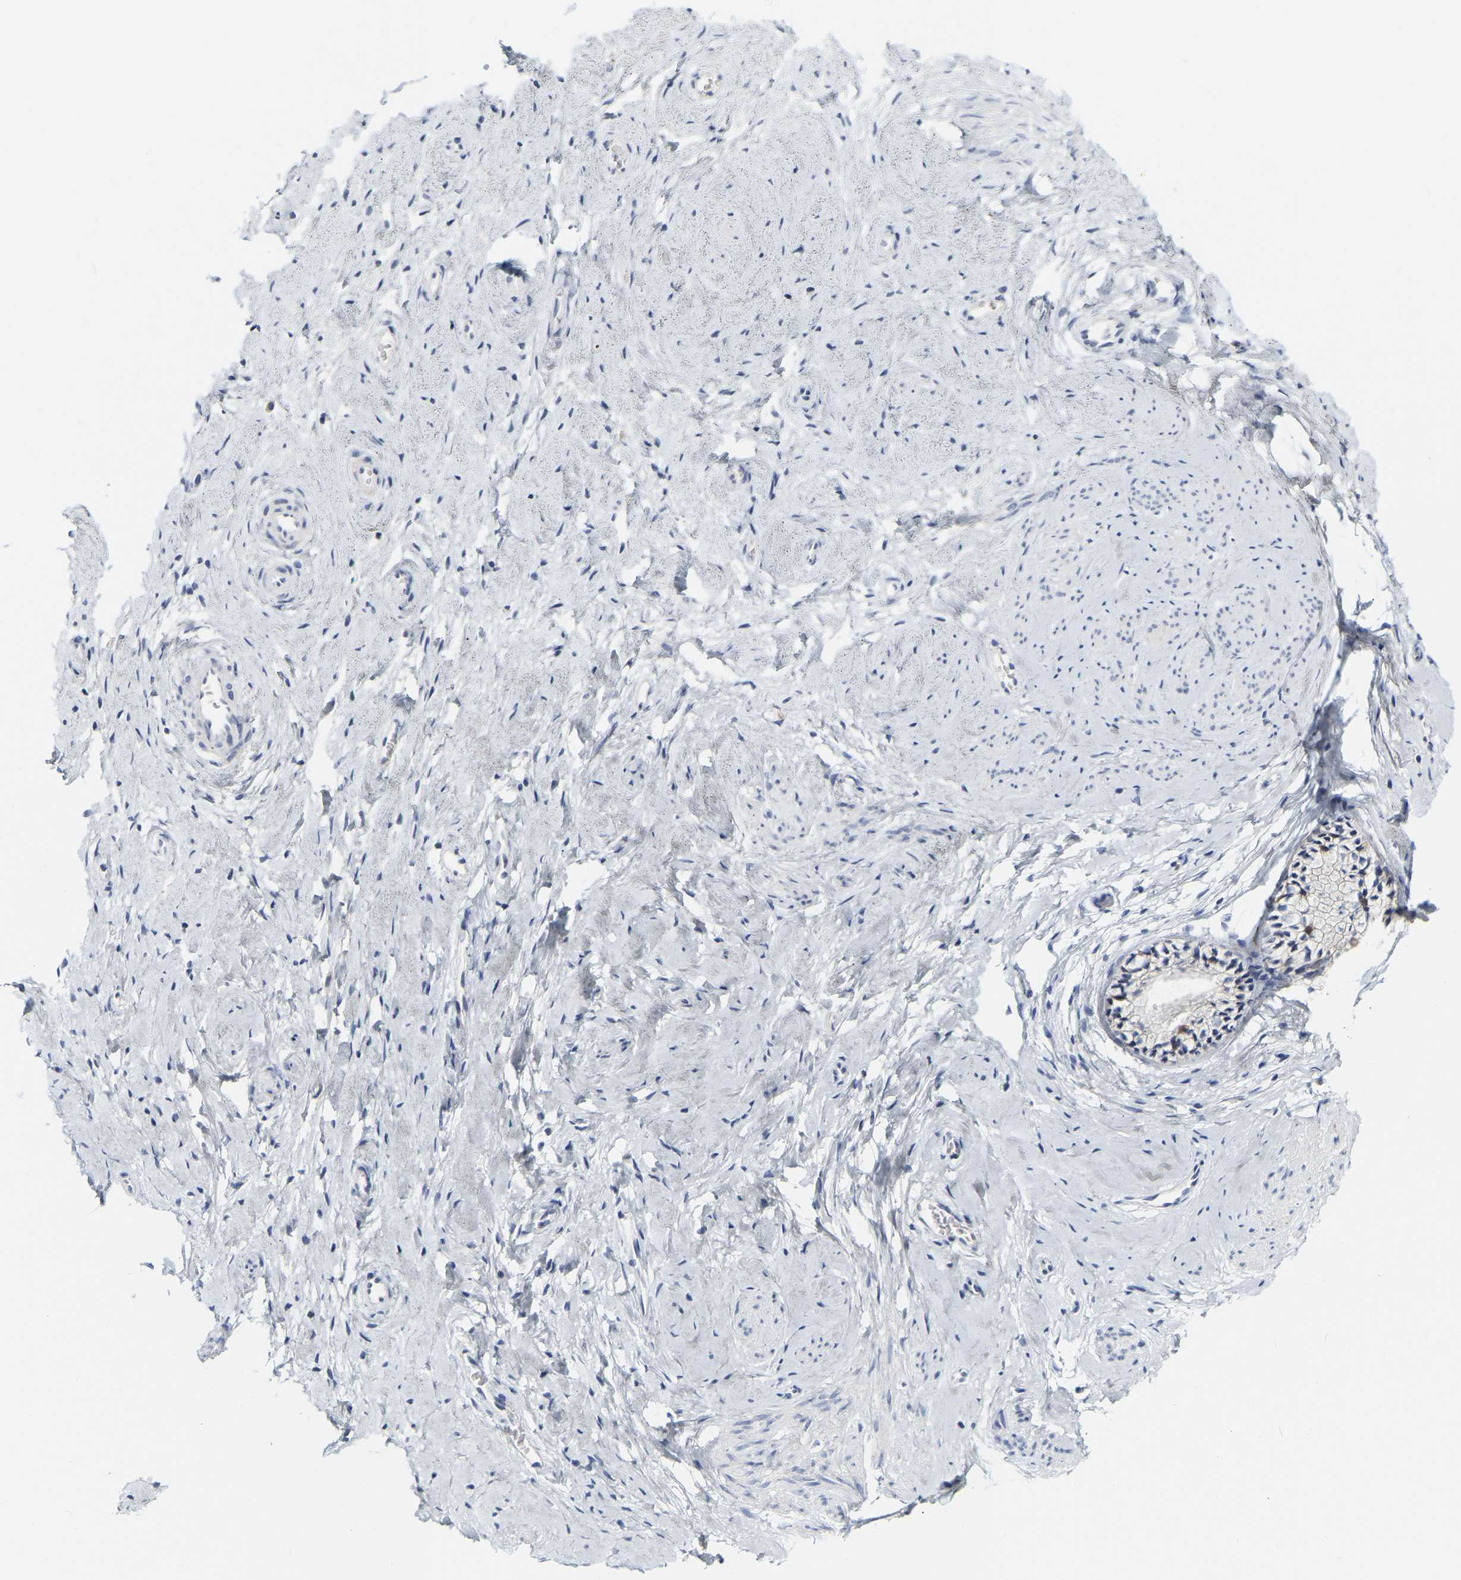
{"staining": {"intensity": "negative", "quantity": "none", "location": "none"}, "tissue": "cervix", "cell_type": "Glandular cells", "image_type": "normal", "snomed": [{"axis": "morphology", "description": "Normal tissue, NOS"}, {"axis": "topography", "description": "Cervix"}], "caption": "DAB immunohistochemical staining of normal cervix displays no significant staining in glandular cells. The staining was performed using DAB to visualize the protein expression in brown, while the nuclei were stained in blue with hematoxylin (Magnification: 20x).", "gene": "KRT76", "patient": {"sex": "female", "age": 72}}